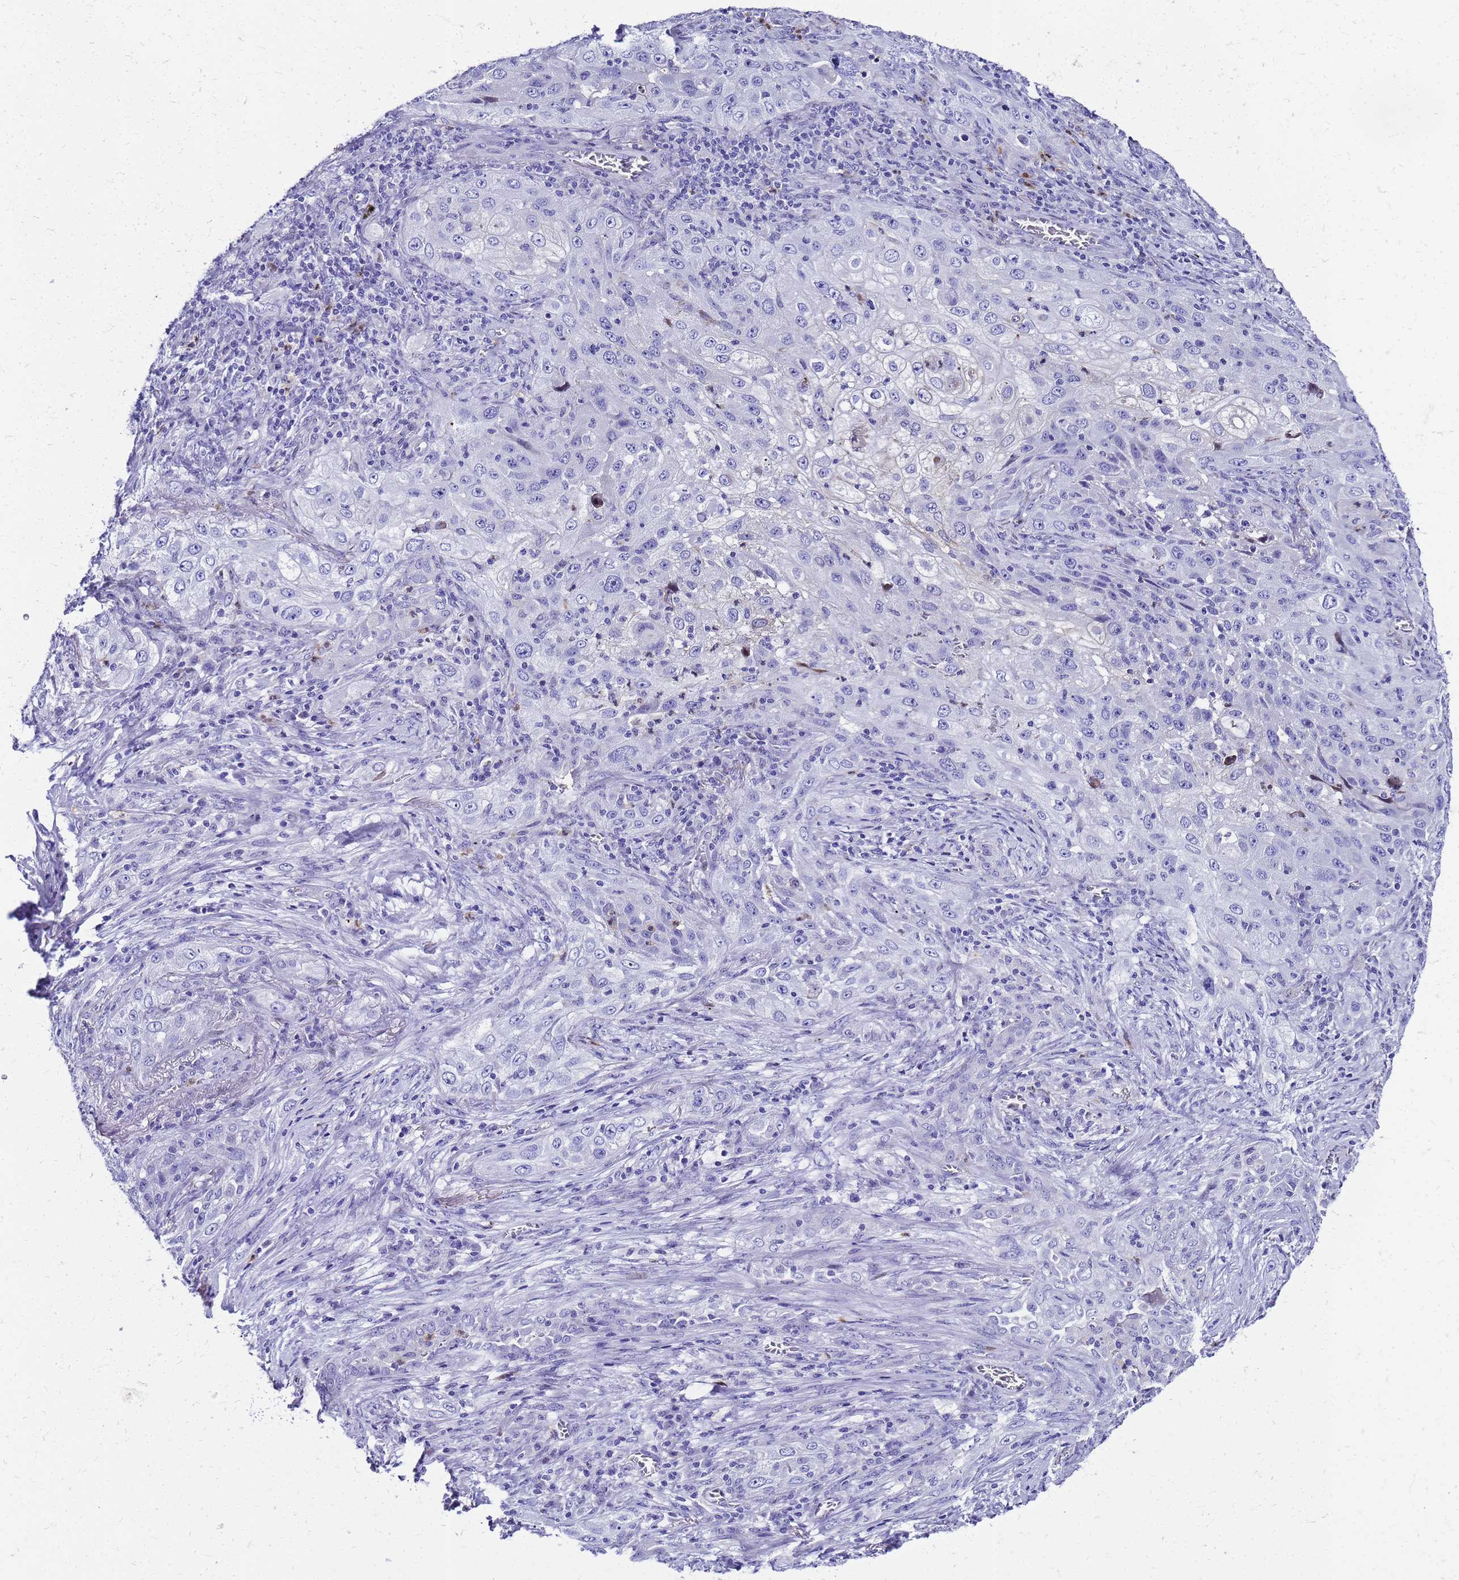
{"staining": {"intensity": "negative", "quantity": "none", "location": "none"}, "tissue": "lung cancer", "cell_type": "Tumor cells", "image_type": "cancer", "snomed": [{"axis": "morphology", "description": "Squamous cell carcinoma, NOS"}, {"axis": "topography", "description": "Lung"}], "caption": "IHC of human lung cancer displays no staining in tumor cells.", "gene": "SMIM21", "patient": {"sex": "female", "age": 69}}